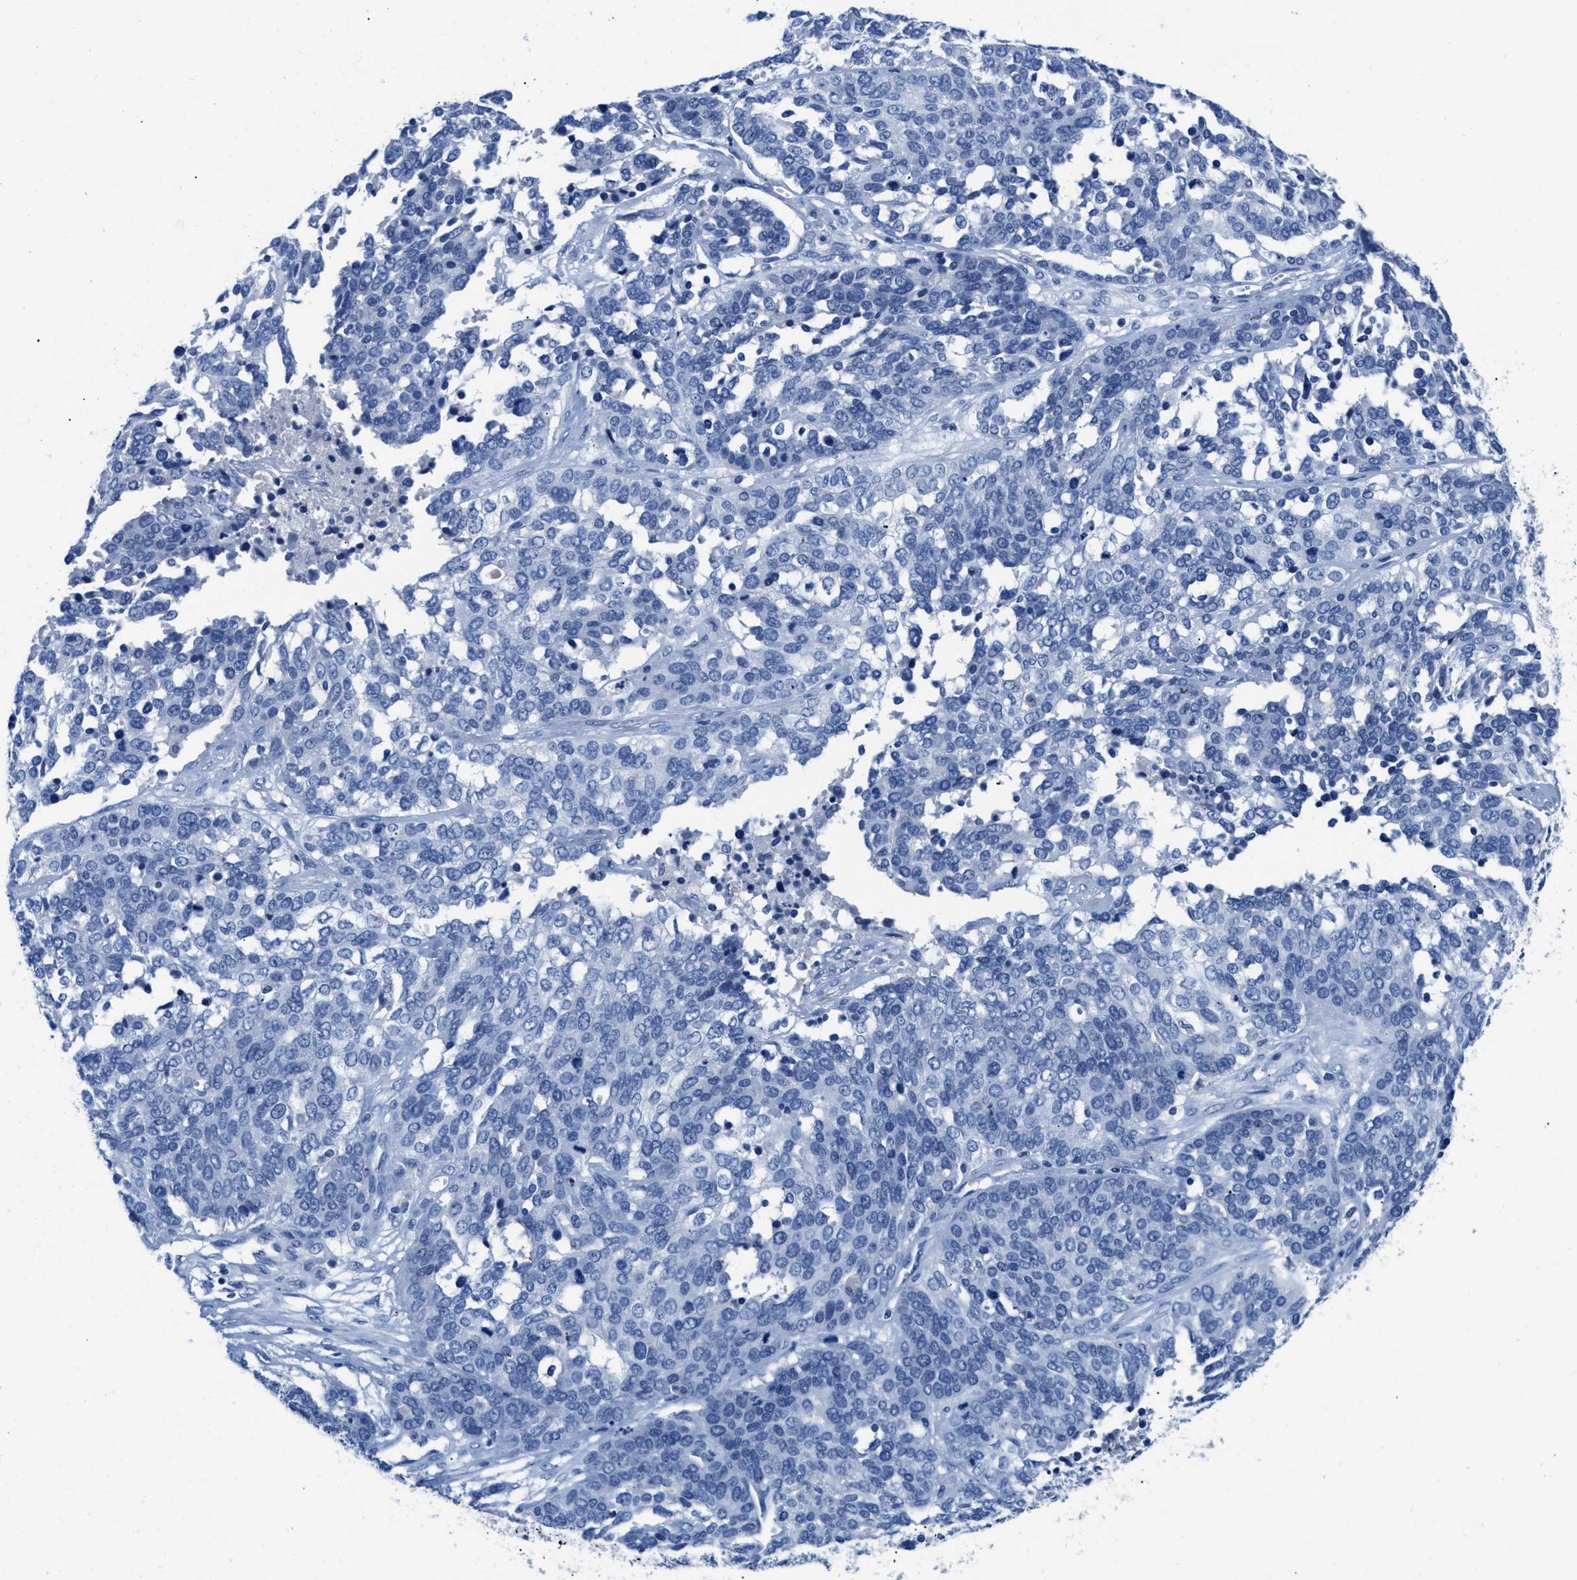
{"staining": {"intensity": "negative", "quantity": "none", "location": "none"}, "tissue": "ovarian cancer", "cell_type": "Tumor cells", "image_type": "cancer", "snomed": [{"axis": "morphology", "description": "Cystadenocarcinoma, serous, NOS"}, {"axis": "topography", "description": "Ovary"}], "caption": "This is an immunohistochemistry image of ovarian serous cystadenocarcinoma. There is no expression in tumor cells.", "gene": "SLFN13", "patient": {"sex": "female", "age": 44}}